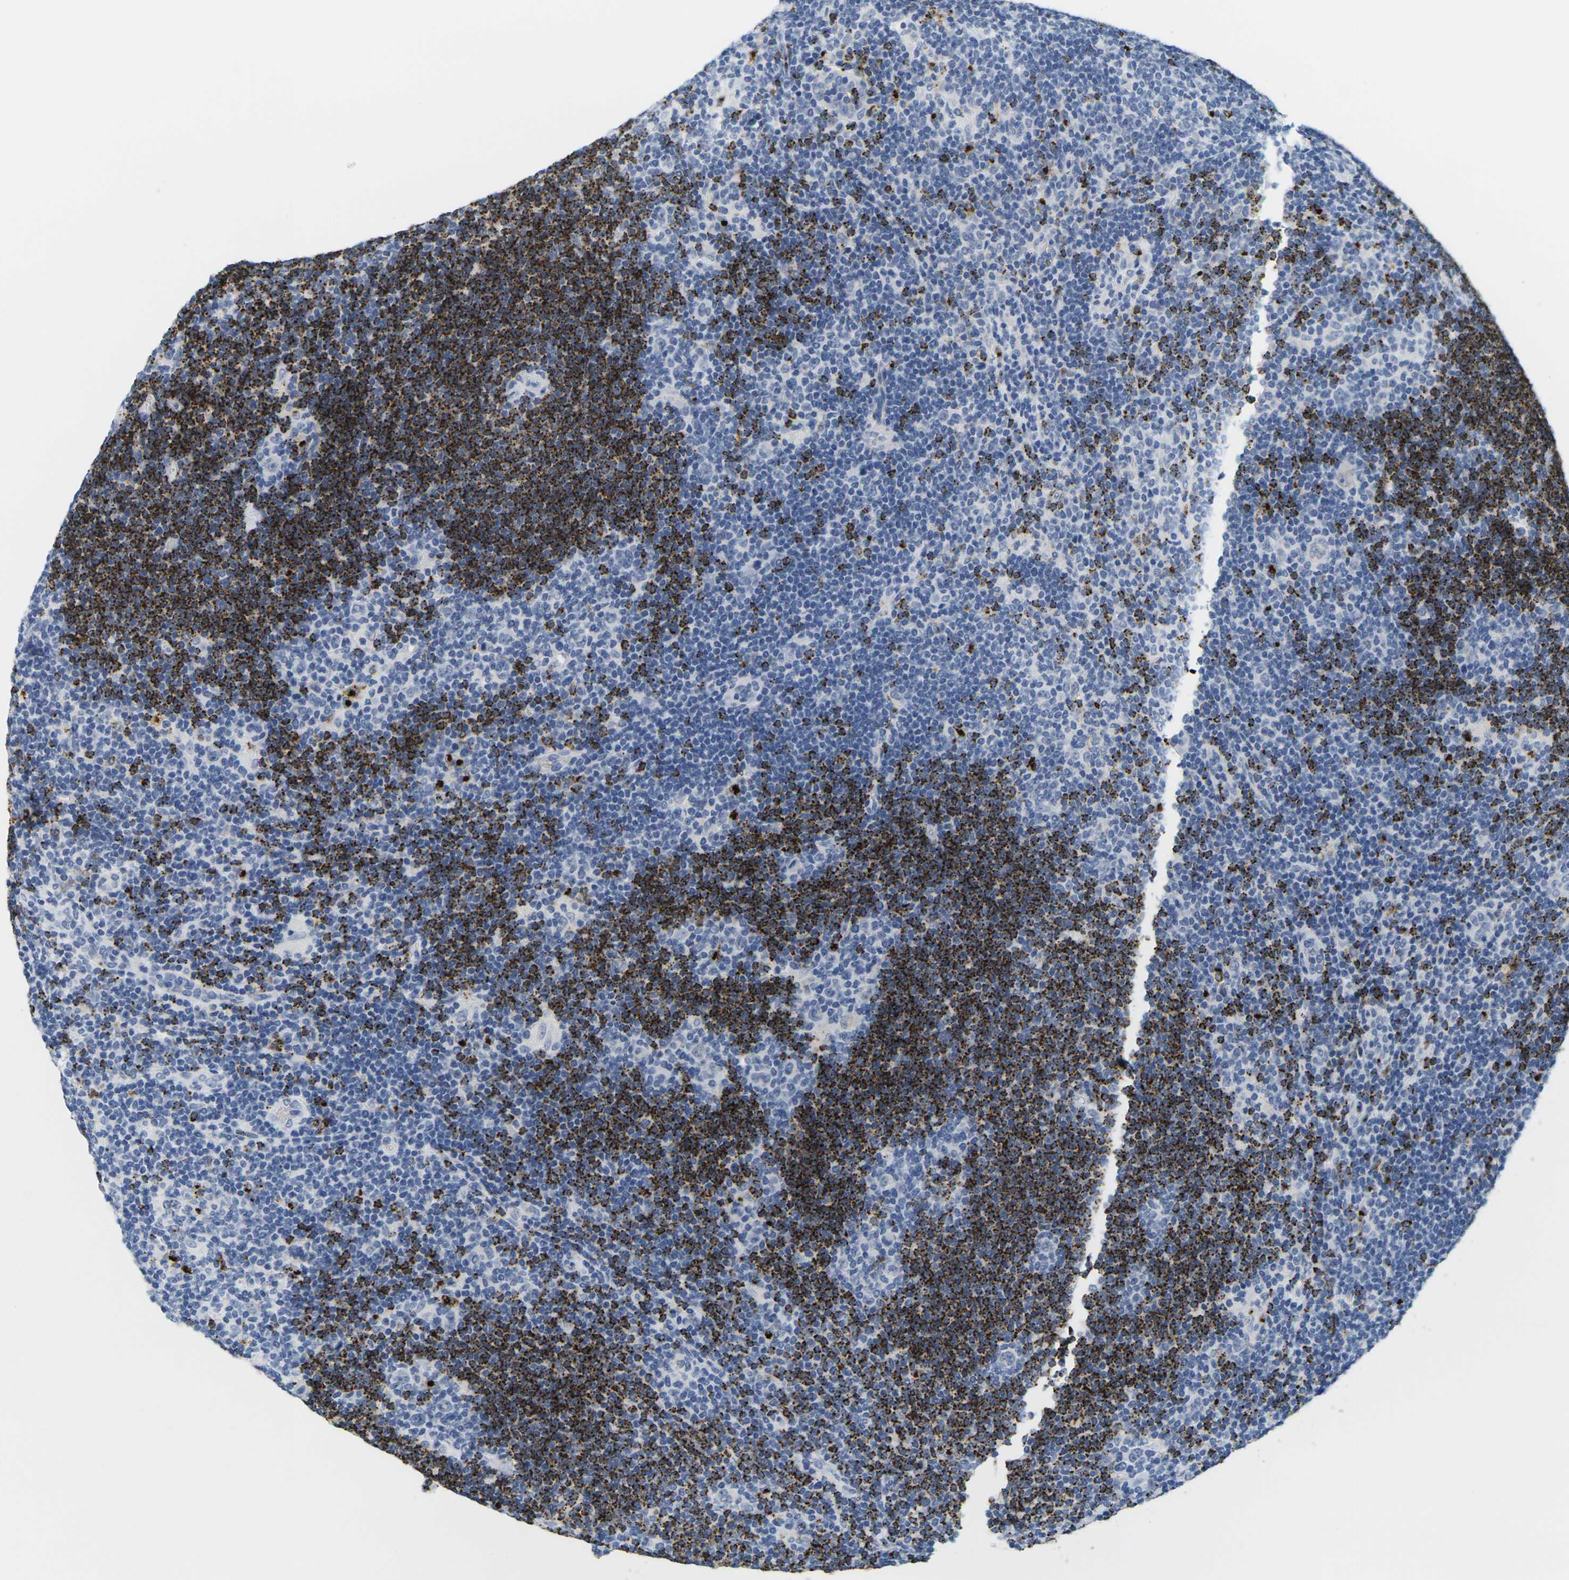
{"staining": {"intensity": "negative", "quantity": "none", "location": "none"}, "tissue": "lymphoma", "cell_type": "Tumor cells", "image_type": "cancer", "snomed": [{"axis": "morphology", "description": "Hodgkin's disease, NOS"}, {"axis": "topography", "description": "Lymph node"}], "caption": "Lymphoma stained for a protein using IHC demonstrates no expression tumor cells.", "gene": "HLA-DOB", "patient": {"sex": "female", "age": 57}}